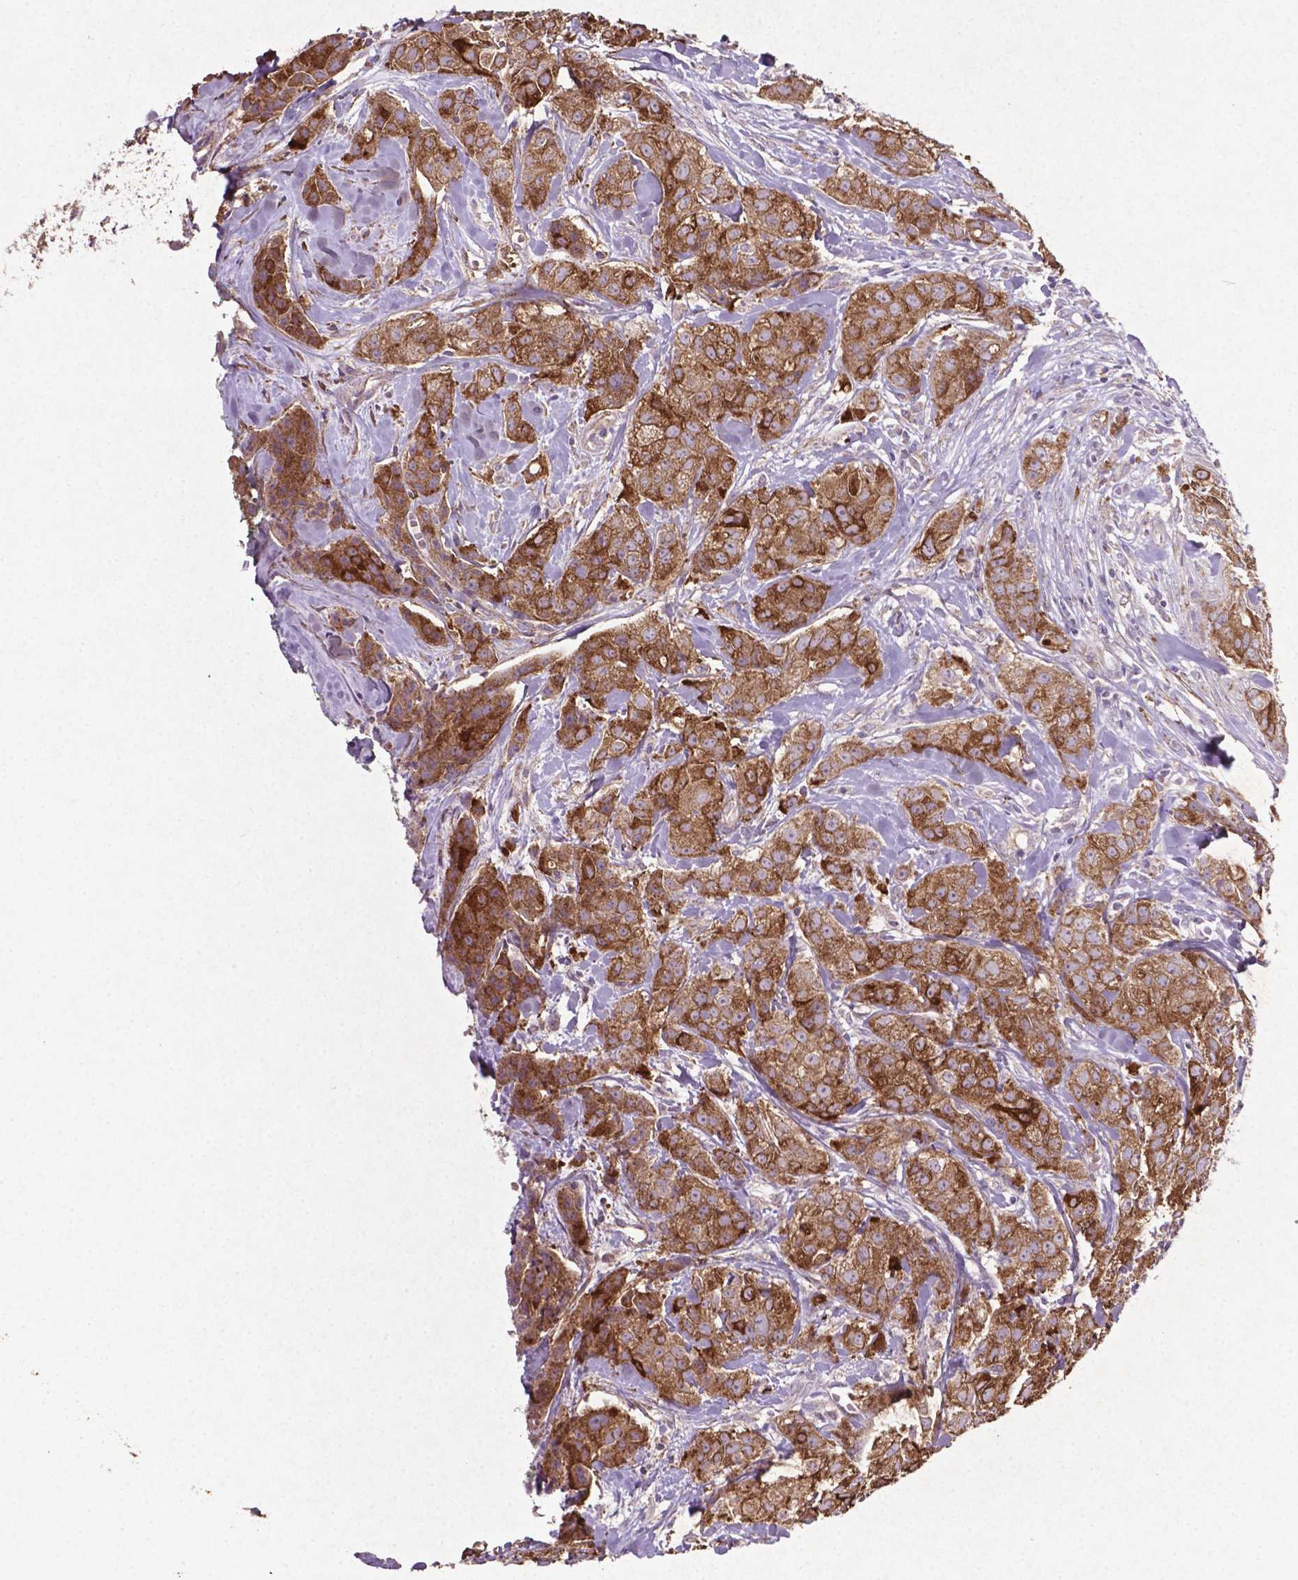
{"staining": {"intensity": "strong", "quantity": ">75%", "location": "cytoplasmic/membranous"}, "tissue": "breast cancer", "cell_type": "Tumor cells", "image_type": "cancer", "snomed": [{"axis": "morphology", "description": "Duct carcinoma"}, {"axis": "topography", "description": "Breast"}], "caption": "A histopathology image showing strong cytoplasmic/membranous staining in about >75% of tumor cells in breast cancer (intraductal carcinoma), as visualized by brown immunohistochemical staining.", "gene": "MTOR", "patient": {"sex": "female", "age": 43}}